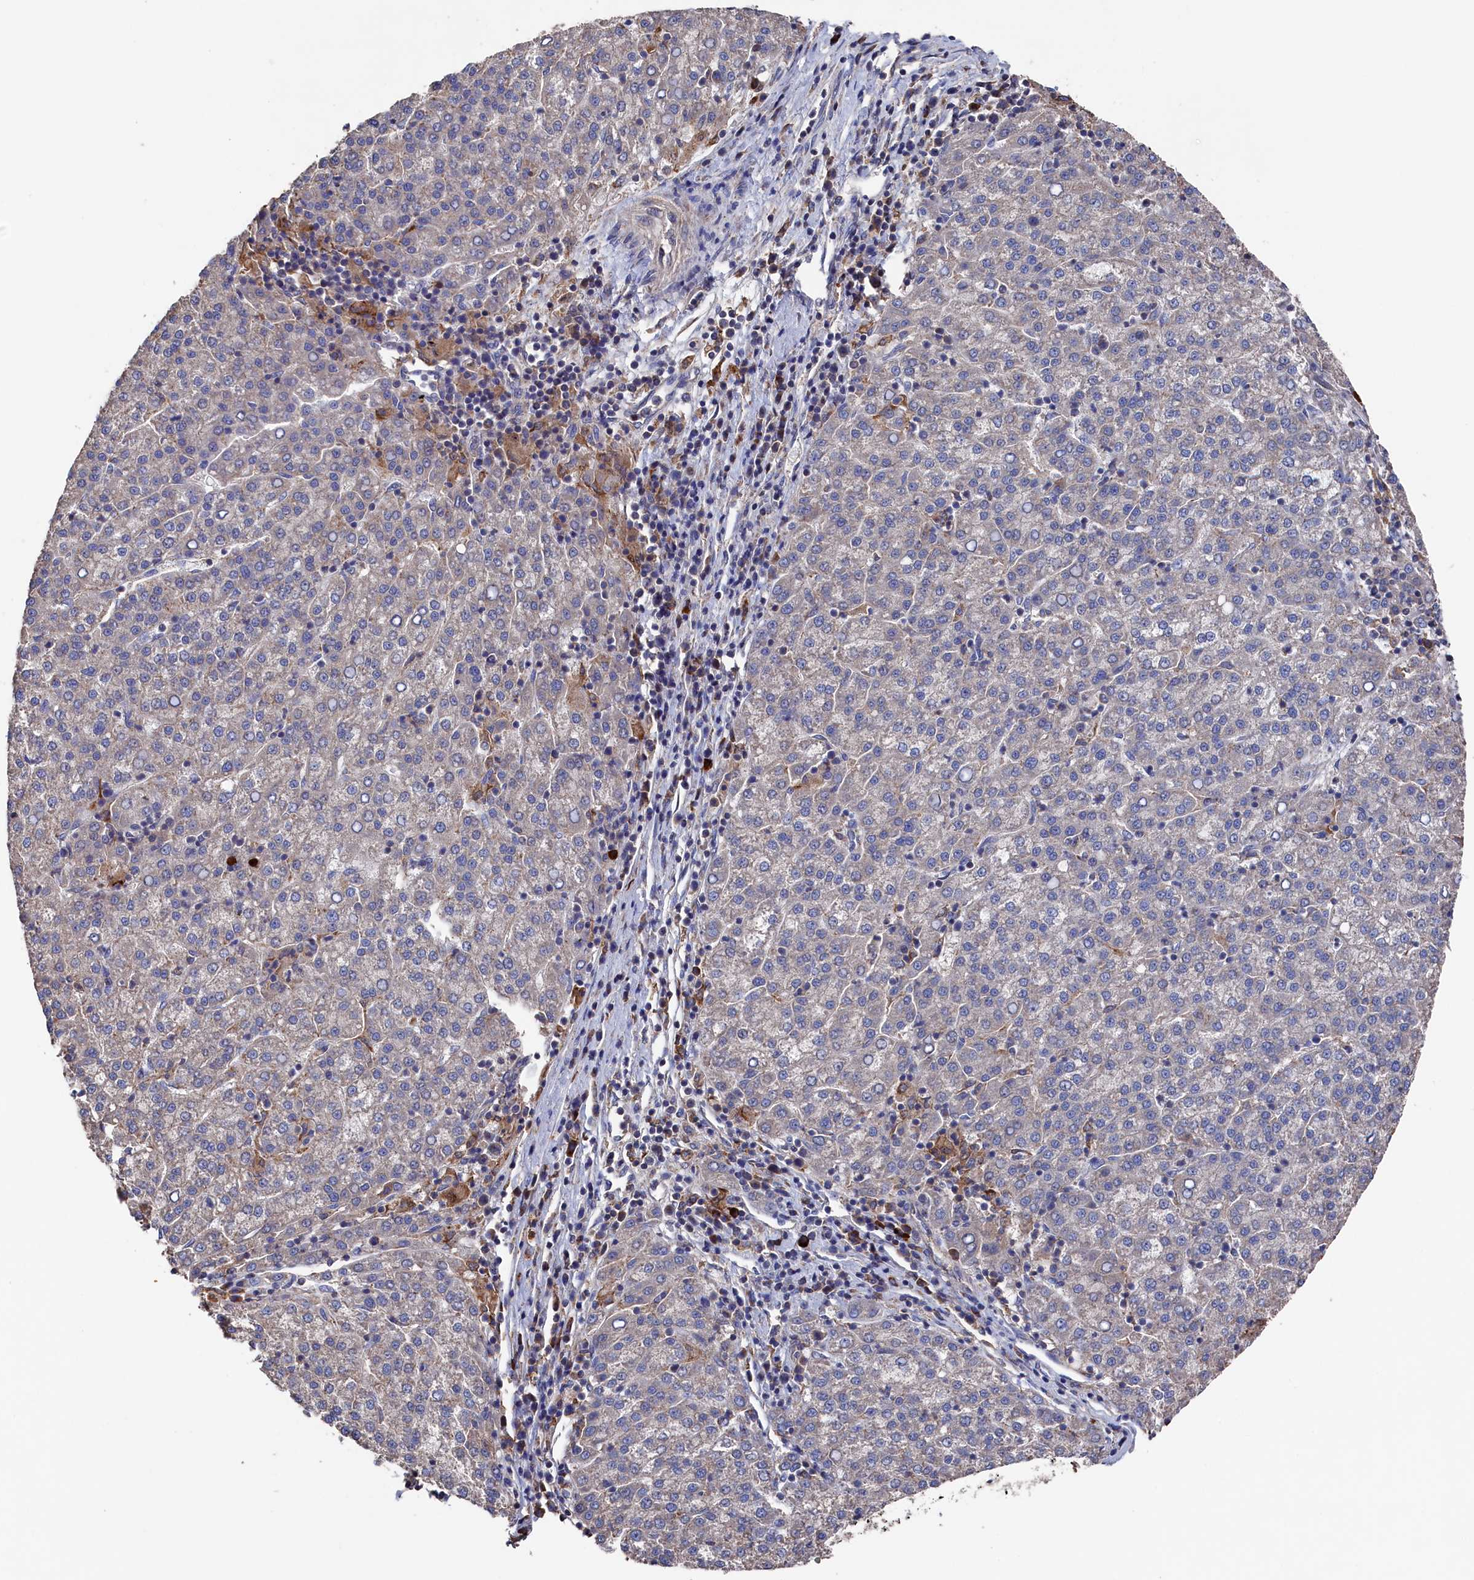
{"staining": {"intensity": "negative", "quantity": "none", "location": "none"}, "tissue": "liver cancer", "cell_type": "Tumor cells", "image_type": "cancer", "snomed": [{"axis": "morphology", "description": "Carcinoma, Hepatocellular, NOS"}, {"axis": "topography", "description": "Liver"}], "caption": "This image is of liver hepatocellular carcinoma stained with immunohistochemistry to label a protein in brown with the nuclei are counter-stained blue. There is no expression in tumor cells.", "gene": "TK2", "patient": {"sex": "female", "age": 58}}